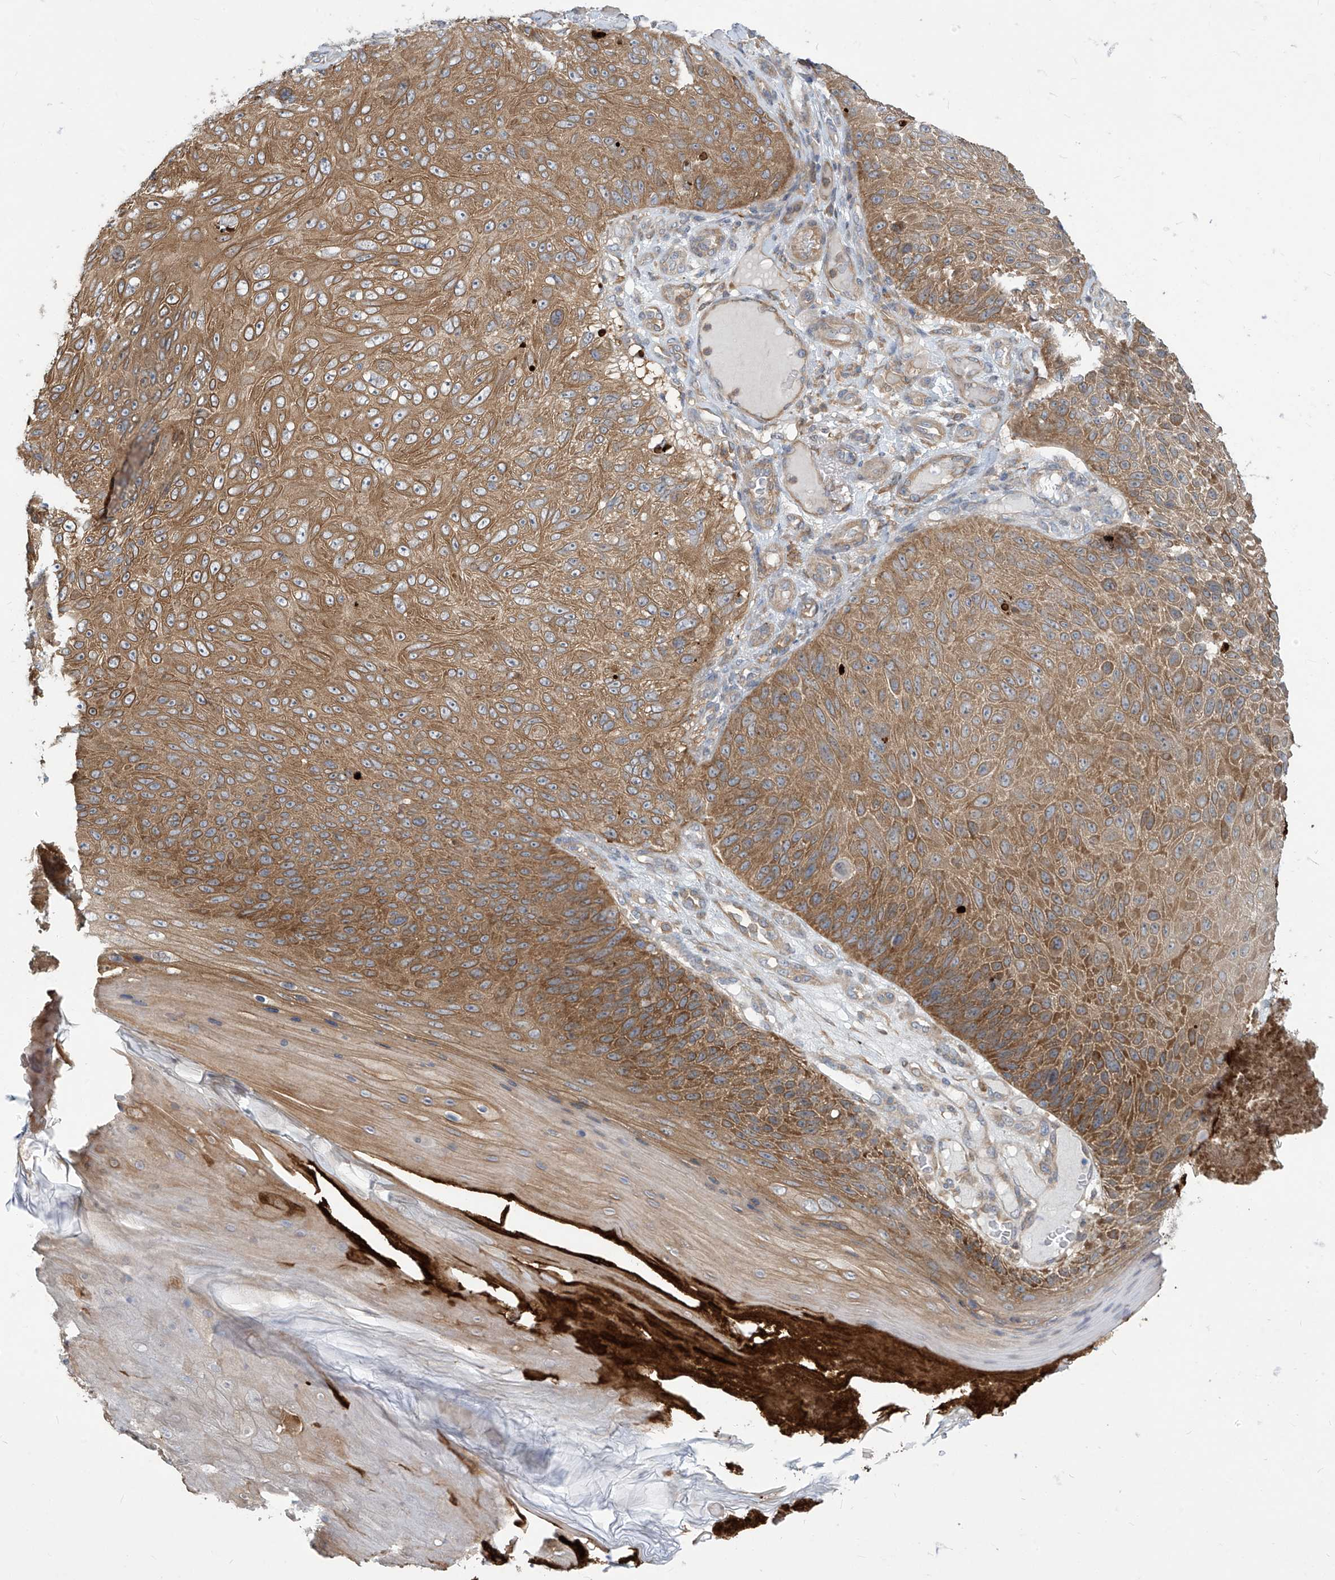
{"staining": {"intensity": "moderate", "quantity": ">75%", "location": "cytoplasmic/membranous"}, "tissue": "skin cancer", "cell_type": "Tumor cells", "image_type": "cancer", "snomed": [{"axis": "morphology", "description": "Squamous cell carcinoma, NOS"}, {"axis": "topography", "description": "Skin"}], "caption": "Protein staining of squamous cell carcinoma (skin) tissue demonstrates moderate cytoplasmic/membranous staining in approximately >75% of tumor cells. Using DAB (3,3'-diaminobenzidine) (brown) and hematoxylin (blue) stains, captured at high magnification using brightfield microscopy.", "gene": "ADI1", "patient": {"sex": "female", "age": 88}}